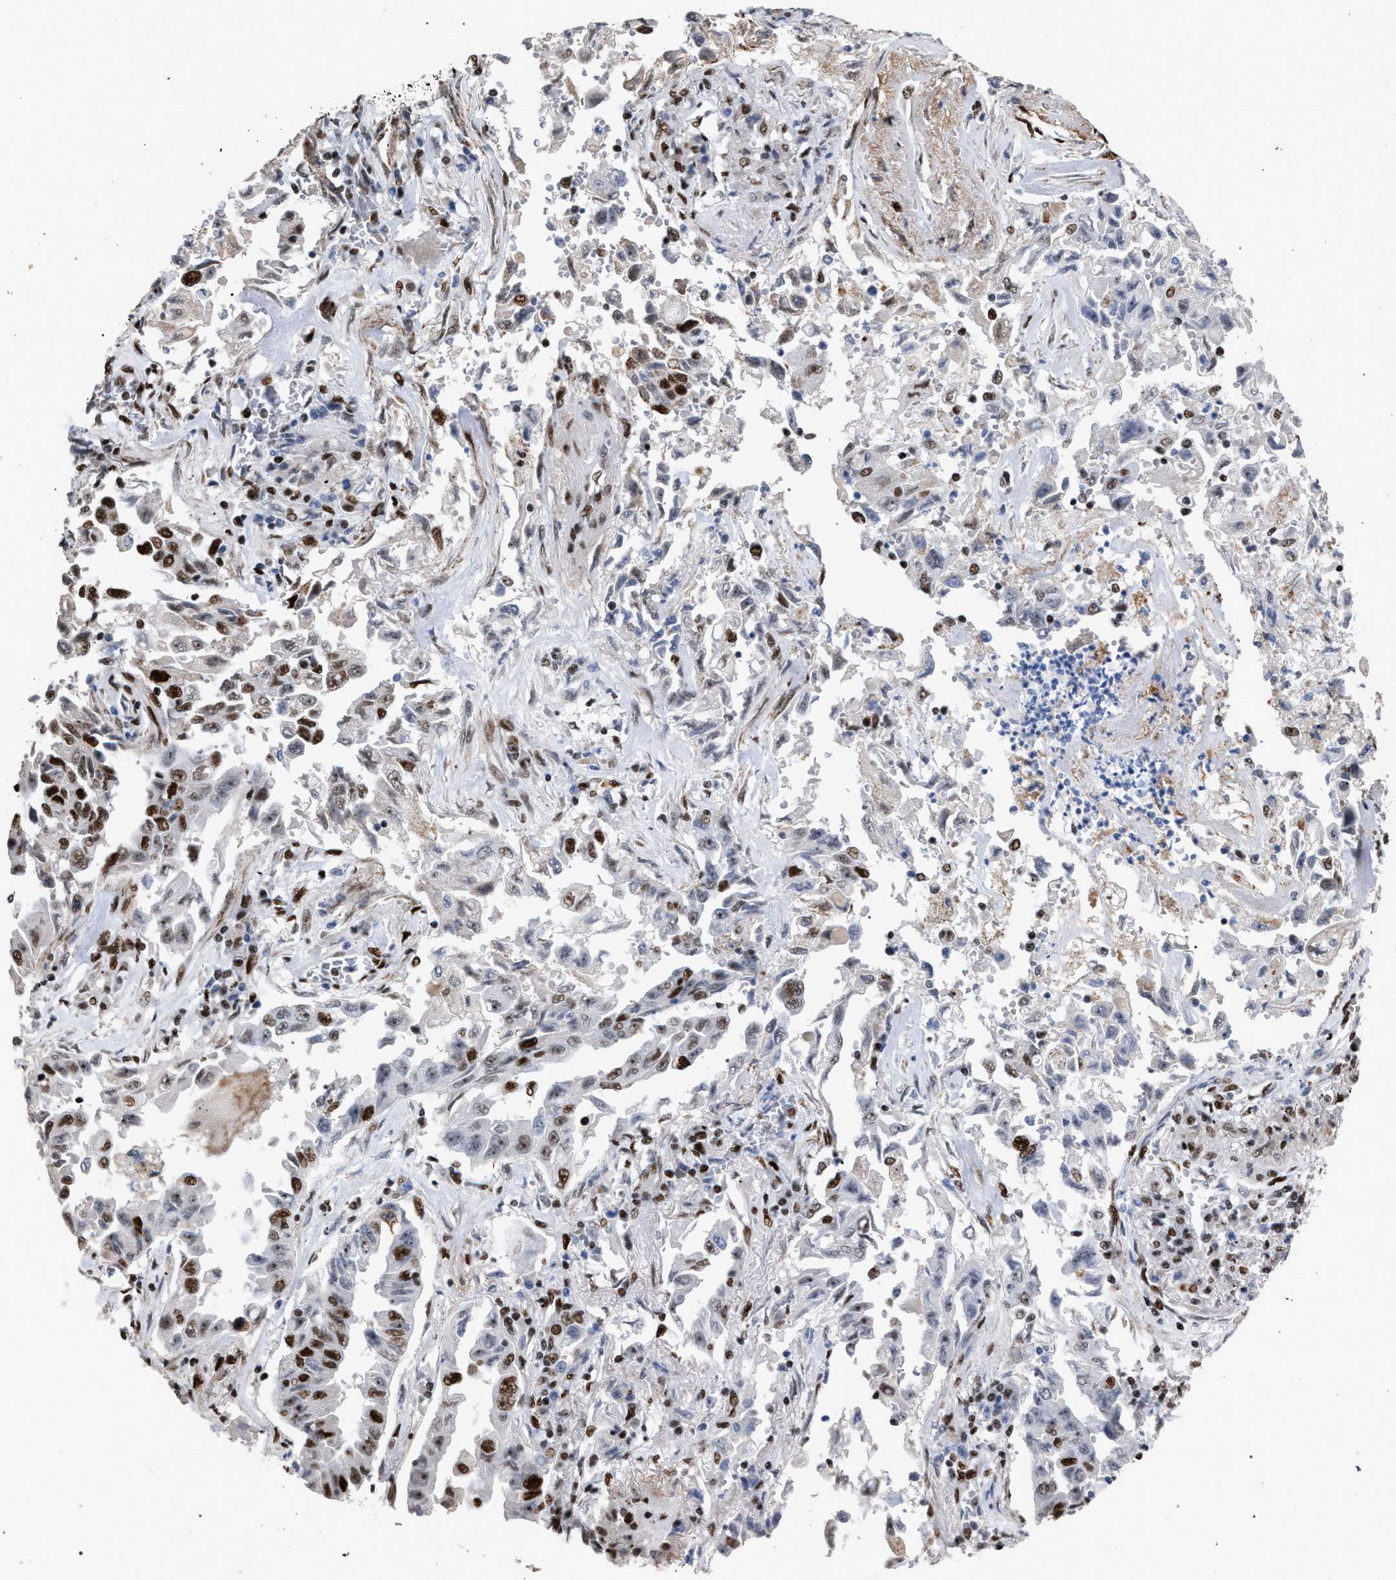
{"staining": {"intensity": "moderate", "quantity": ">75%", "location": "nuclear"}, "tissue": "lung cancer", "cell_type": "Tumor cells", "image_type": "cancer", "snomed": [{"axis": "morphology", "description": "Adenocarcinoma, NOS"}, {"axis": "topography", "description": "Lung"}], "caption": "Moderate nuclear protein expression is appreciated in approximately >75% of tumor cells in lung cancer.", "gene": "TP53BP1", "patient": {"sex": "female", "age": 51}}